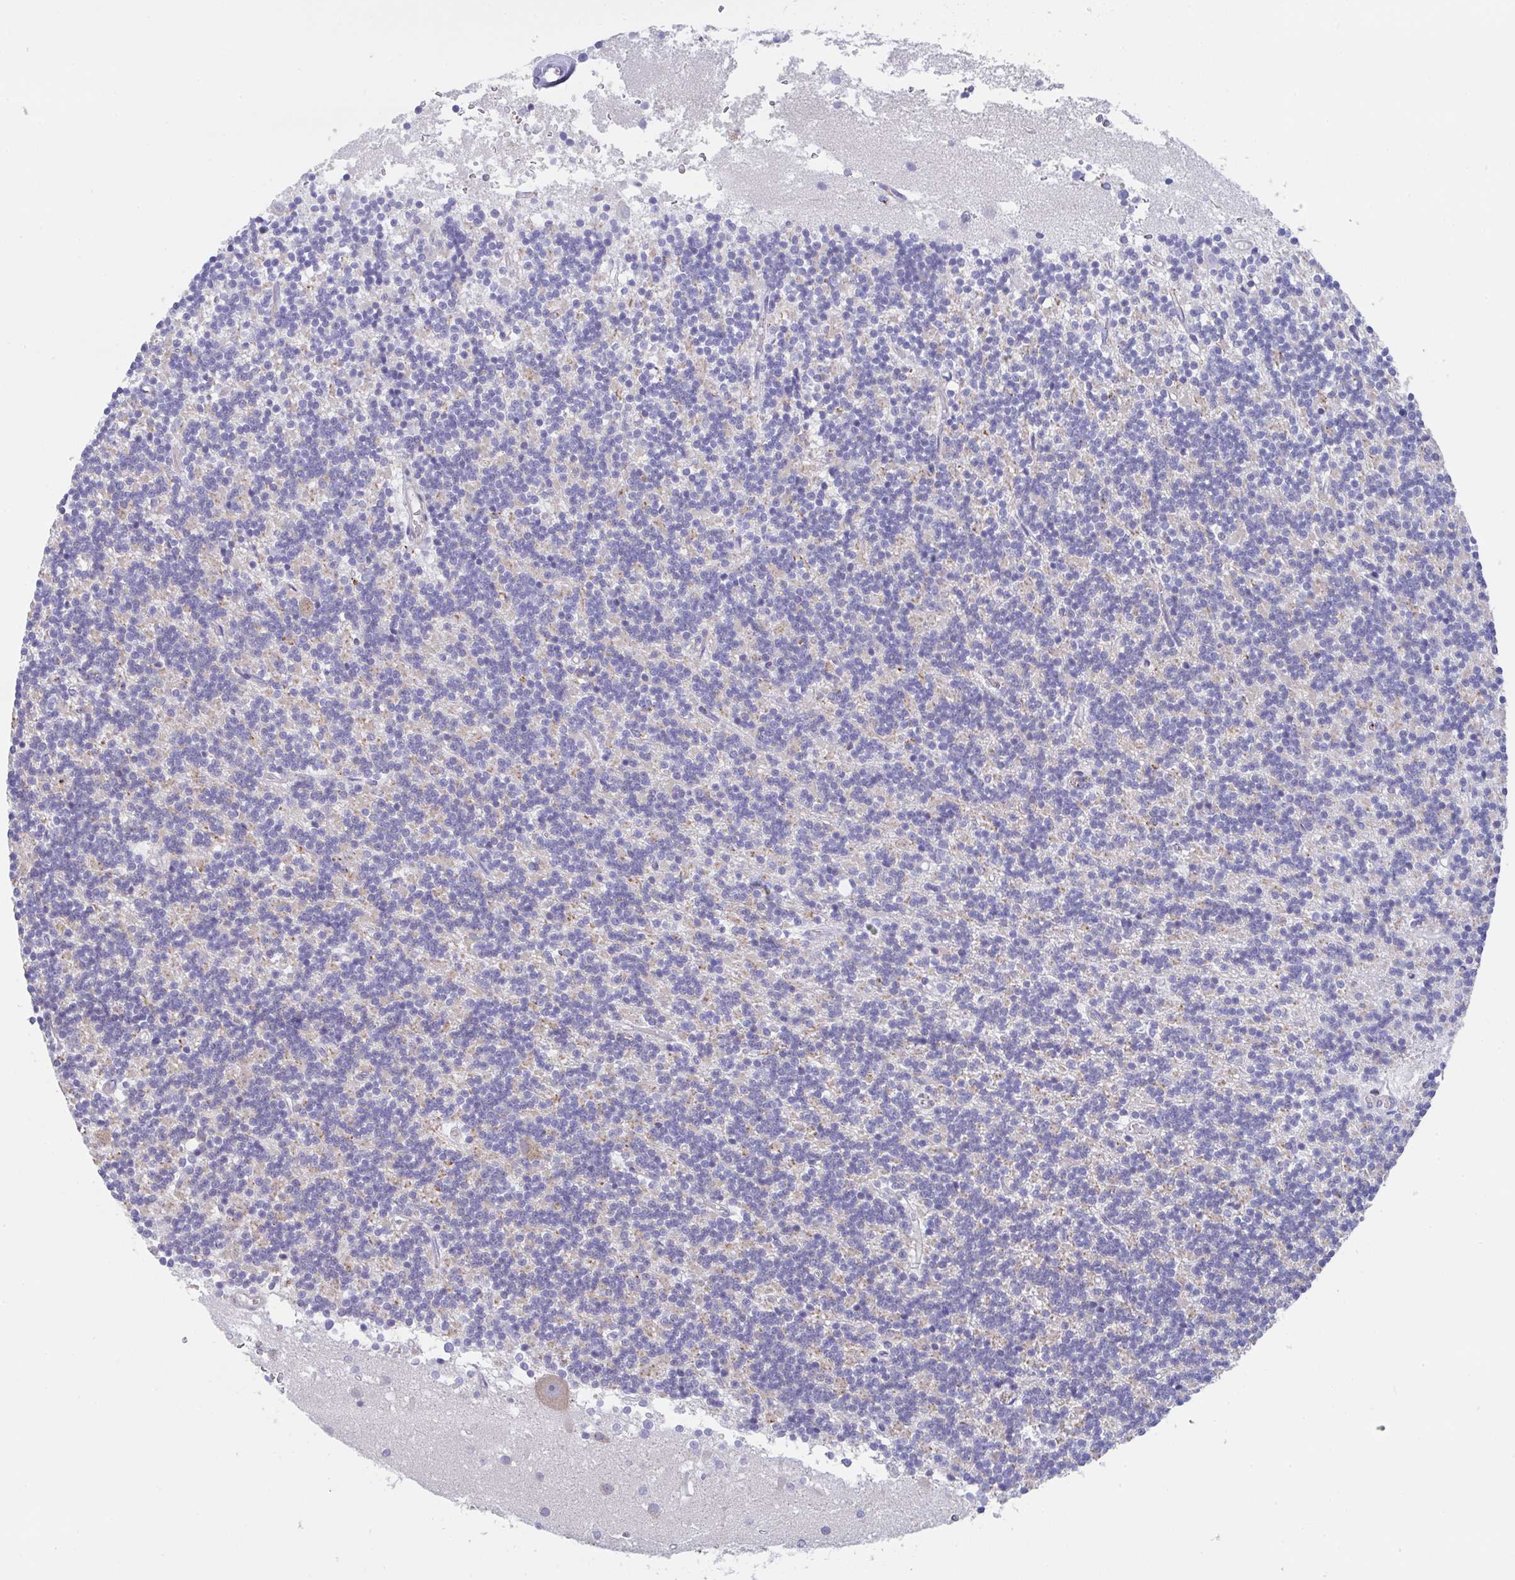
{"staining": {"intensity": "negative", "quantity": "none", "location": "none"}, "tissue": "cerebellum", "cell_type": "Cells in granular layer", "image_type": "normal", "snomed": [{"axis": "morphology", "description": "Normal tissue, NOS"}, {"axis": "topography", "description": "Cerebellum"}], "caption": "Photomicrograph shows no significant protein positivity in cells in granular layer of normal cerebellum.", "gene": "PROSER3", "patient": {"sex": "male", "age": 54}}